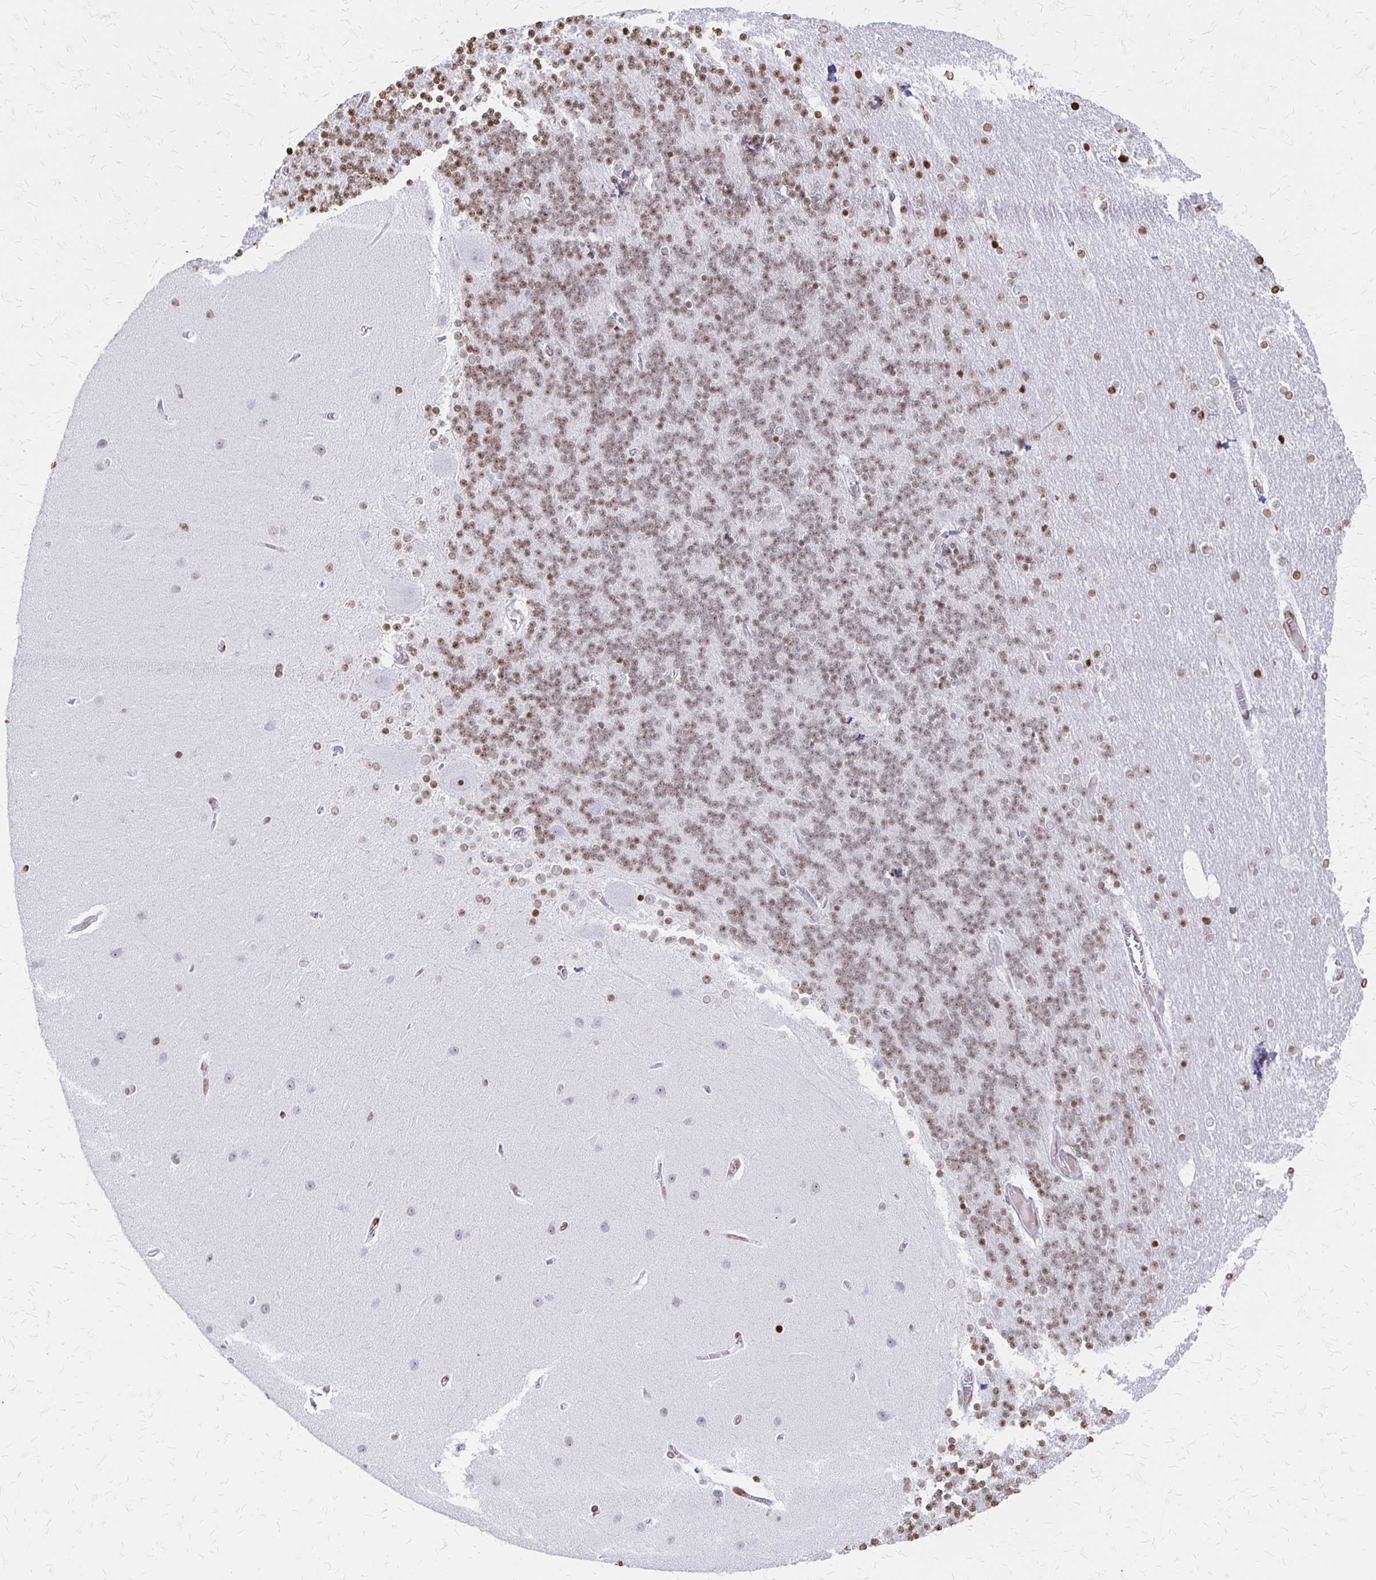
{"staining": {"intensity": "moderate", "quantity": "25%-75%", "location": "nuclear"}, "tissue": "cerebellum", "cell_type": "Cells in granular layer", "image_type": "normal", "snomed": [{"axis": "morphology", "description": "Normal tissue, NOS"}, {"axis": "topography", "description": "Cerebellum"}], "caption": "Immunohistochemistry (DAB (3,3'-diaminobenzidine)) staining of benign cerebellum exhibits moderate nuclear protein positivity in about 25%-75% of cells in granular layer.", "gene": "ZNF280C", "patient": {"sex": "female", "age": 54}}